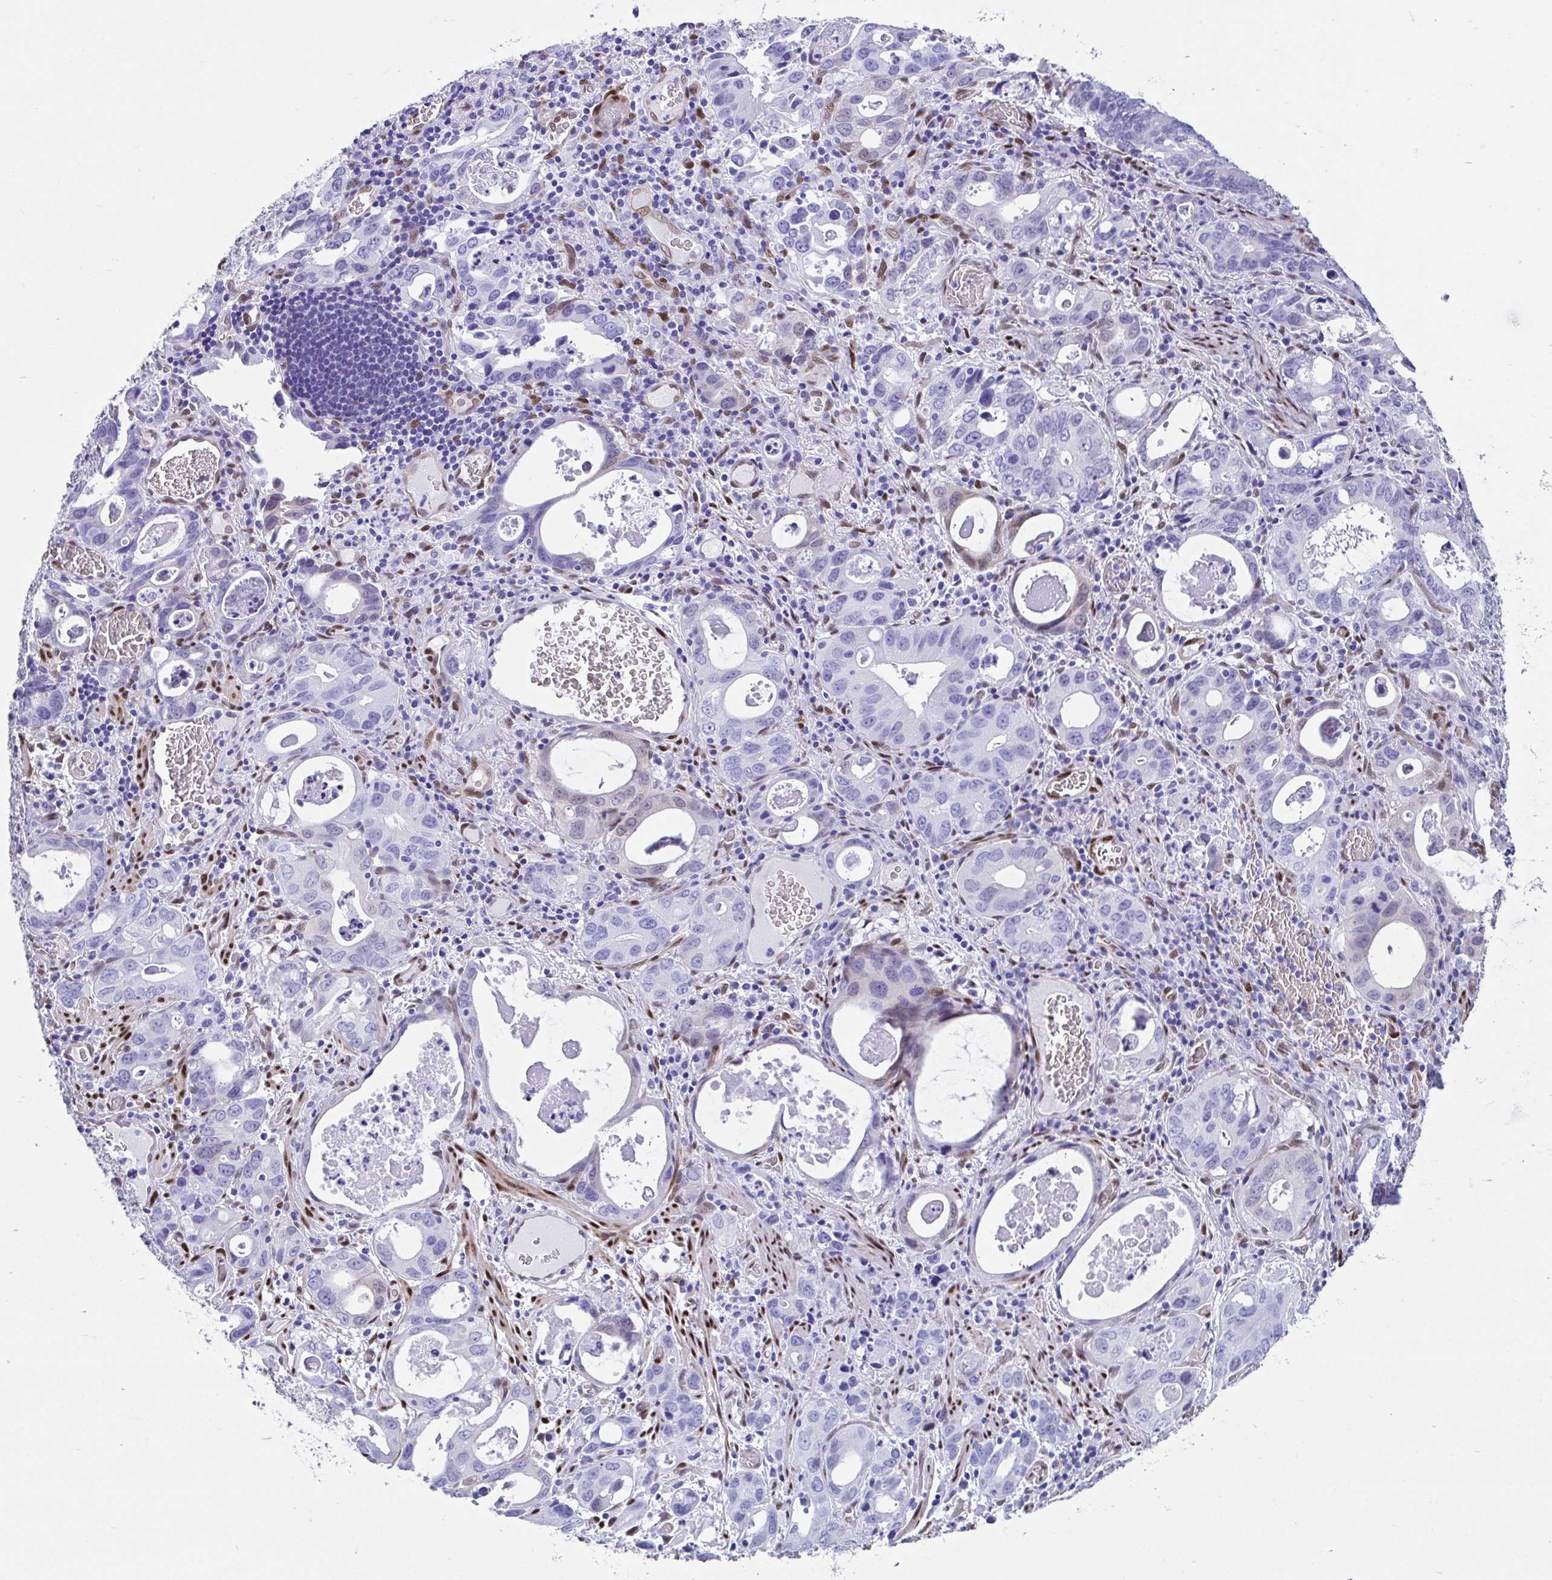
{"staining": {"intensity": "negative", "quantity": "none", "location": "none"}, "tissue": "stomach cancer", "cell_type": "Tumor cells", "image_type": "cancer", "snomed": [{"axis": "morphology", "description": "Adenocarcinoma, NOS"}, {"axis": "topography", "description": "Stomach, upper"}], "caption": "A high-resolution image shows IHC staining of stomach cancer (adenocarcinoma), which displays no significant positivity in tumor cells.", "gene": "RBPMS", "patient": {"sex": "male", "age": 74}}